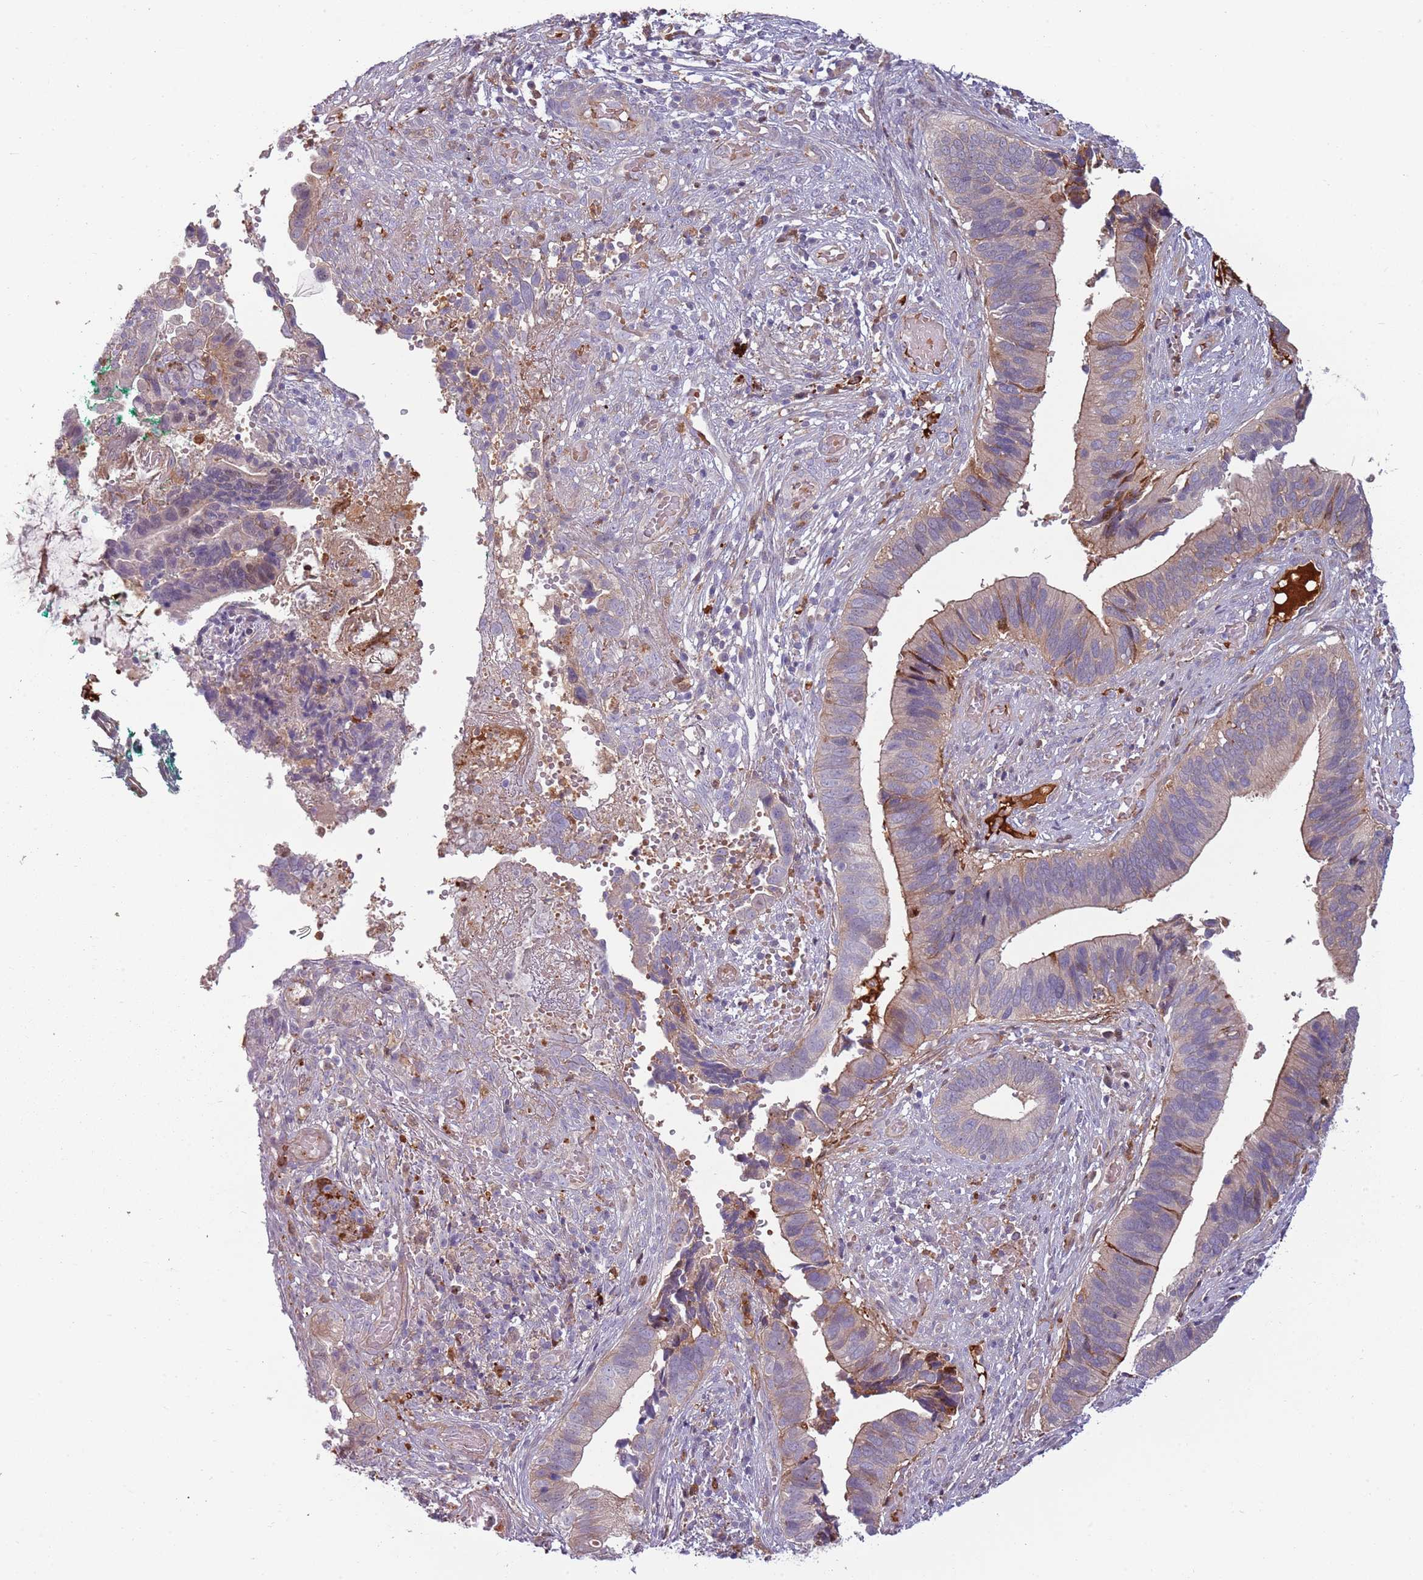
{"staining": {"intensity": "weak", "quantity": "25%-75%", "location": "cytoplasmic/membranous"}, "tissue": "cervical cancer", "cell_type": "Tumor cells", "image_type": "cancer", "snomed": [{"axis": "morphology", "description": "Adenocarcinoma, NOS"}, {"axis": "topography", "description": "Cervix"}], "caption": "Protein expression analysis of human cervical cancer (adenocarcinoma) reveals weak cytoplasmic/membranous staining in approximately 25%-75% of tumor cells.", "gene": "NADK", "patient": {"sex": "female", "age": 42}}